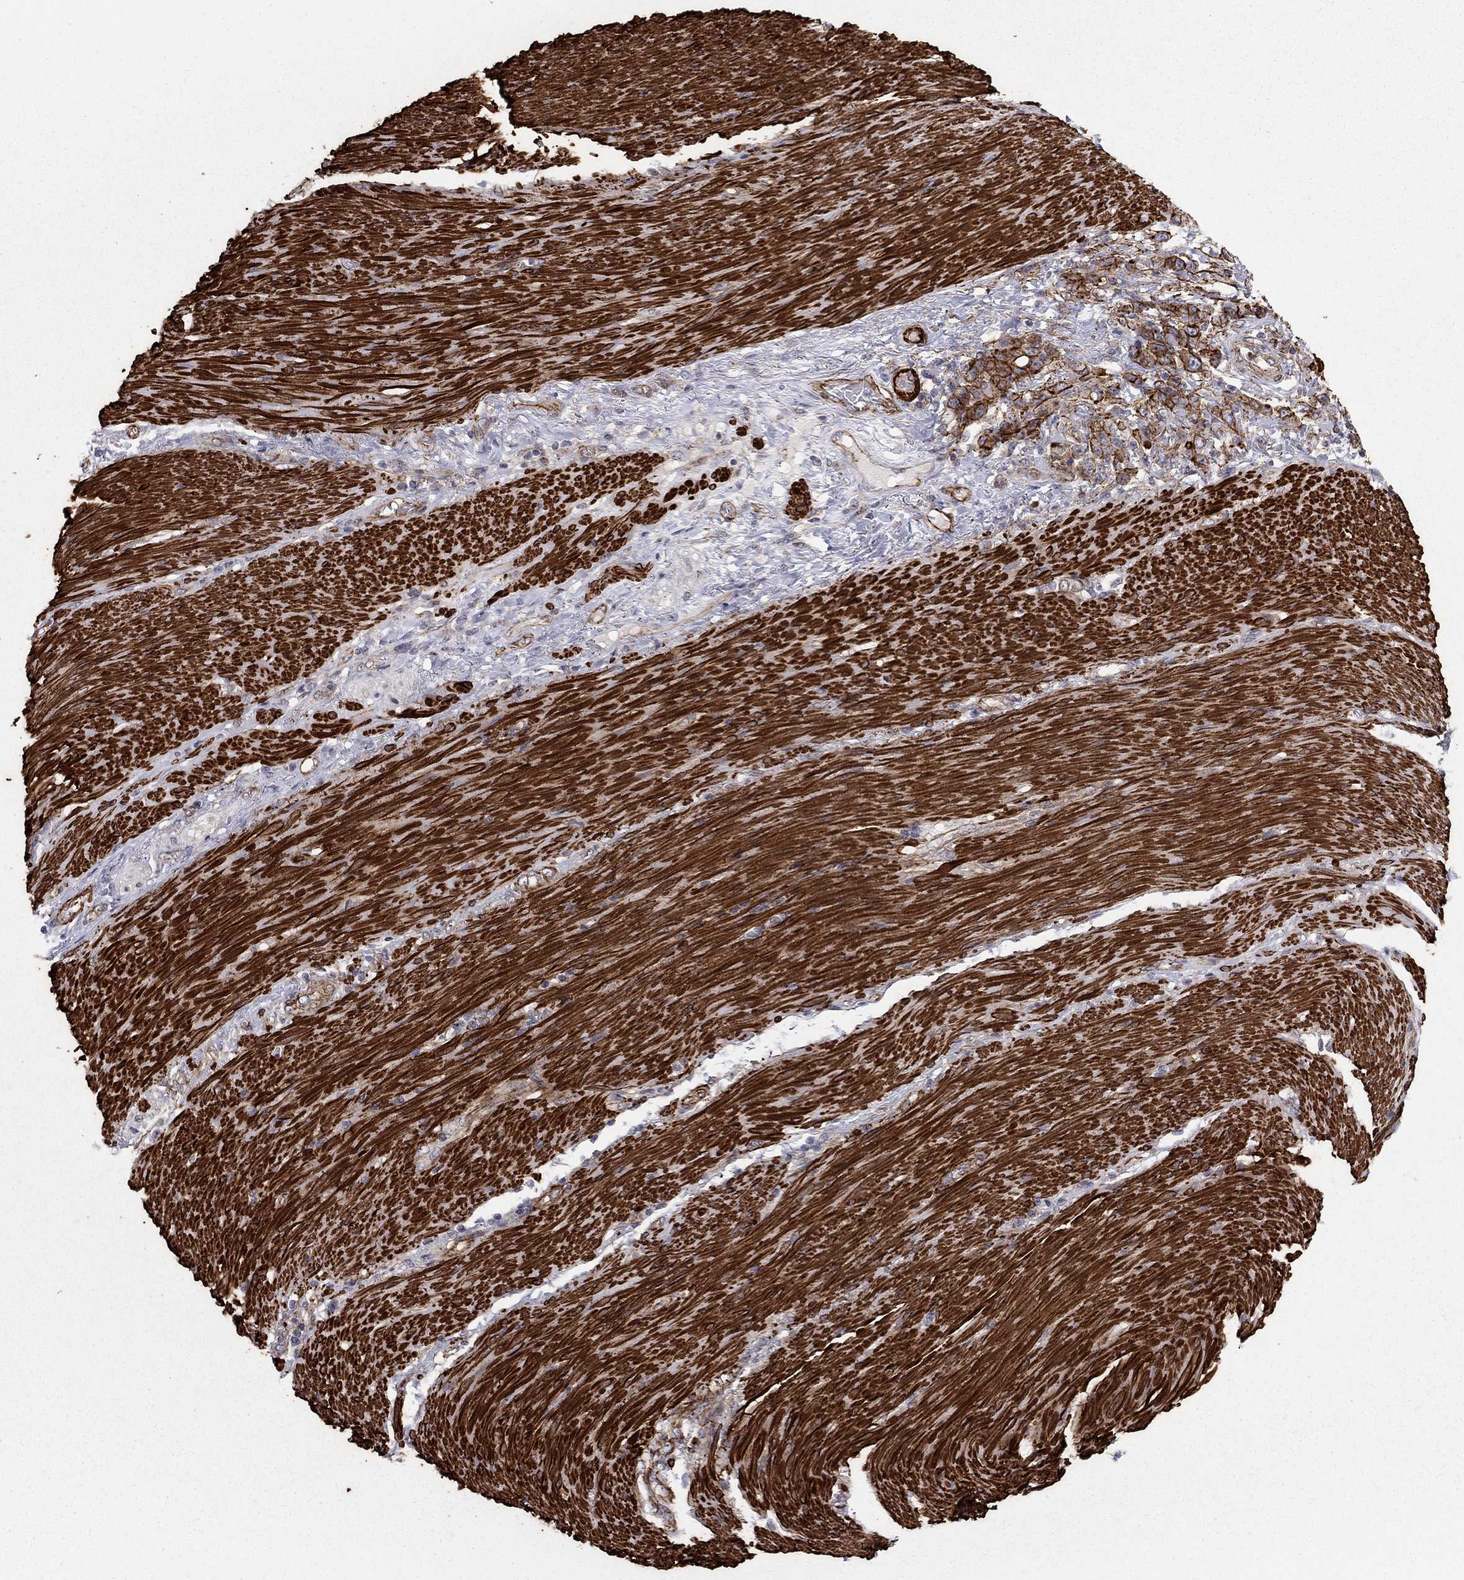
{"staining": {"intensity": "strong", "quantity": "25%-75%", "location": "cytoplasmic/membranous"}, "tissue": "stomach cancer", "cell_type": "Tumor cells", "image_type": "cancer", "snomed": [{"axis": "morphology", "description": "Normal tissue, NOS"}, {"axis": "morphology", "description": "Adenocarcinoma, NOS"}, {"axis": "topography", "description": "Stomach"}], "caption": "IHC photomicrograph of neoplastic tissue: human stomach cancer (adenocarcinoma) stained using immunohistochemistry displays high levels of strong protein expression localized specifically in the cytoplasmic/membranous of tumor cells, appearing as a cytoplasmic/membranous brown color.", "gene": "KRBA1", "patient": {"sex": "female", "age": 79}}